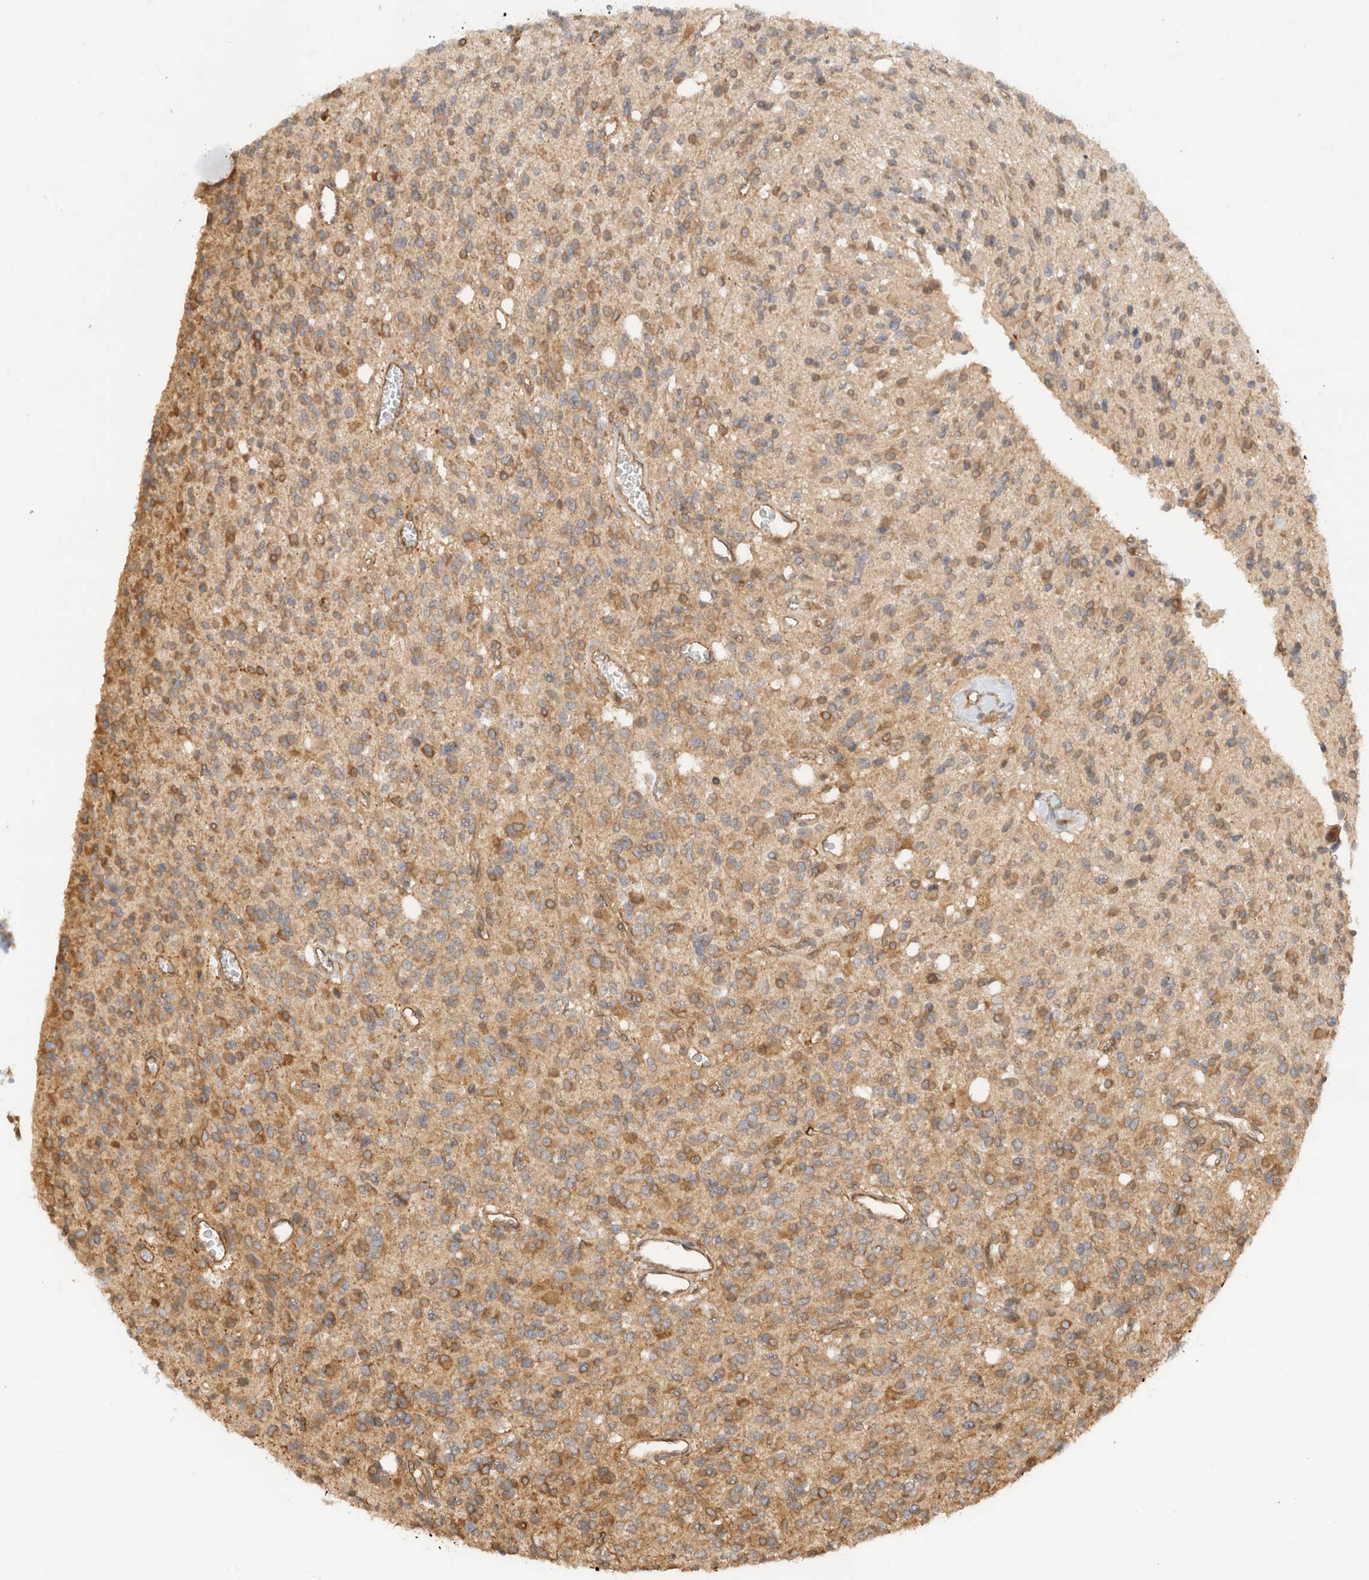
{"staining": {"intensity": "moderate", "quantity": "25%-75%", "location": "cytoplasmic/membranous"}, "tissue": "glioma", "cell_type": "Tumor cells", "image_type": "cancer", "snomed": [{"axis": "morphology", "description": "Glioma, malignant, High grade"}, {"axis": "topography", "description": "Brain"}], "caption": "IHC photomicrograph of neoplastic tissue: human malignant high-grade glioma stained using immunohistochemistry displays medium levels of moderate protein expression localized specifically in the cytoplasmic/membranous of tumor cells, appearing as a cytoplasmic/membranous brown color.", "gene": "ARFGEF2", "patient": {"sex": "male", "age": 34}}